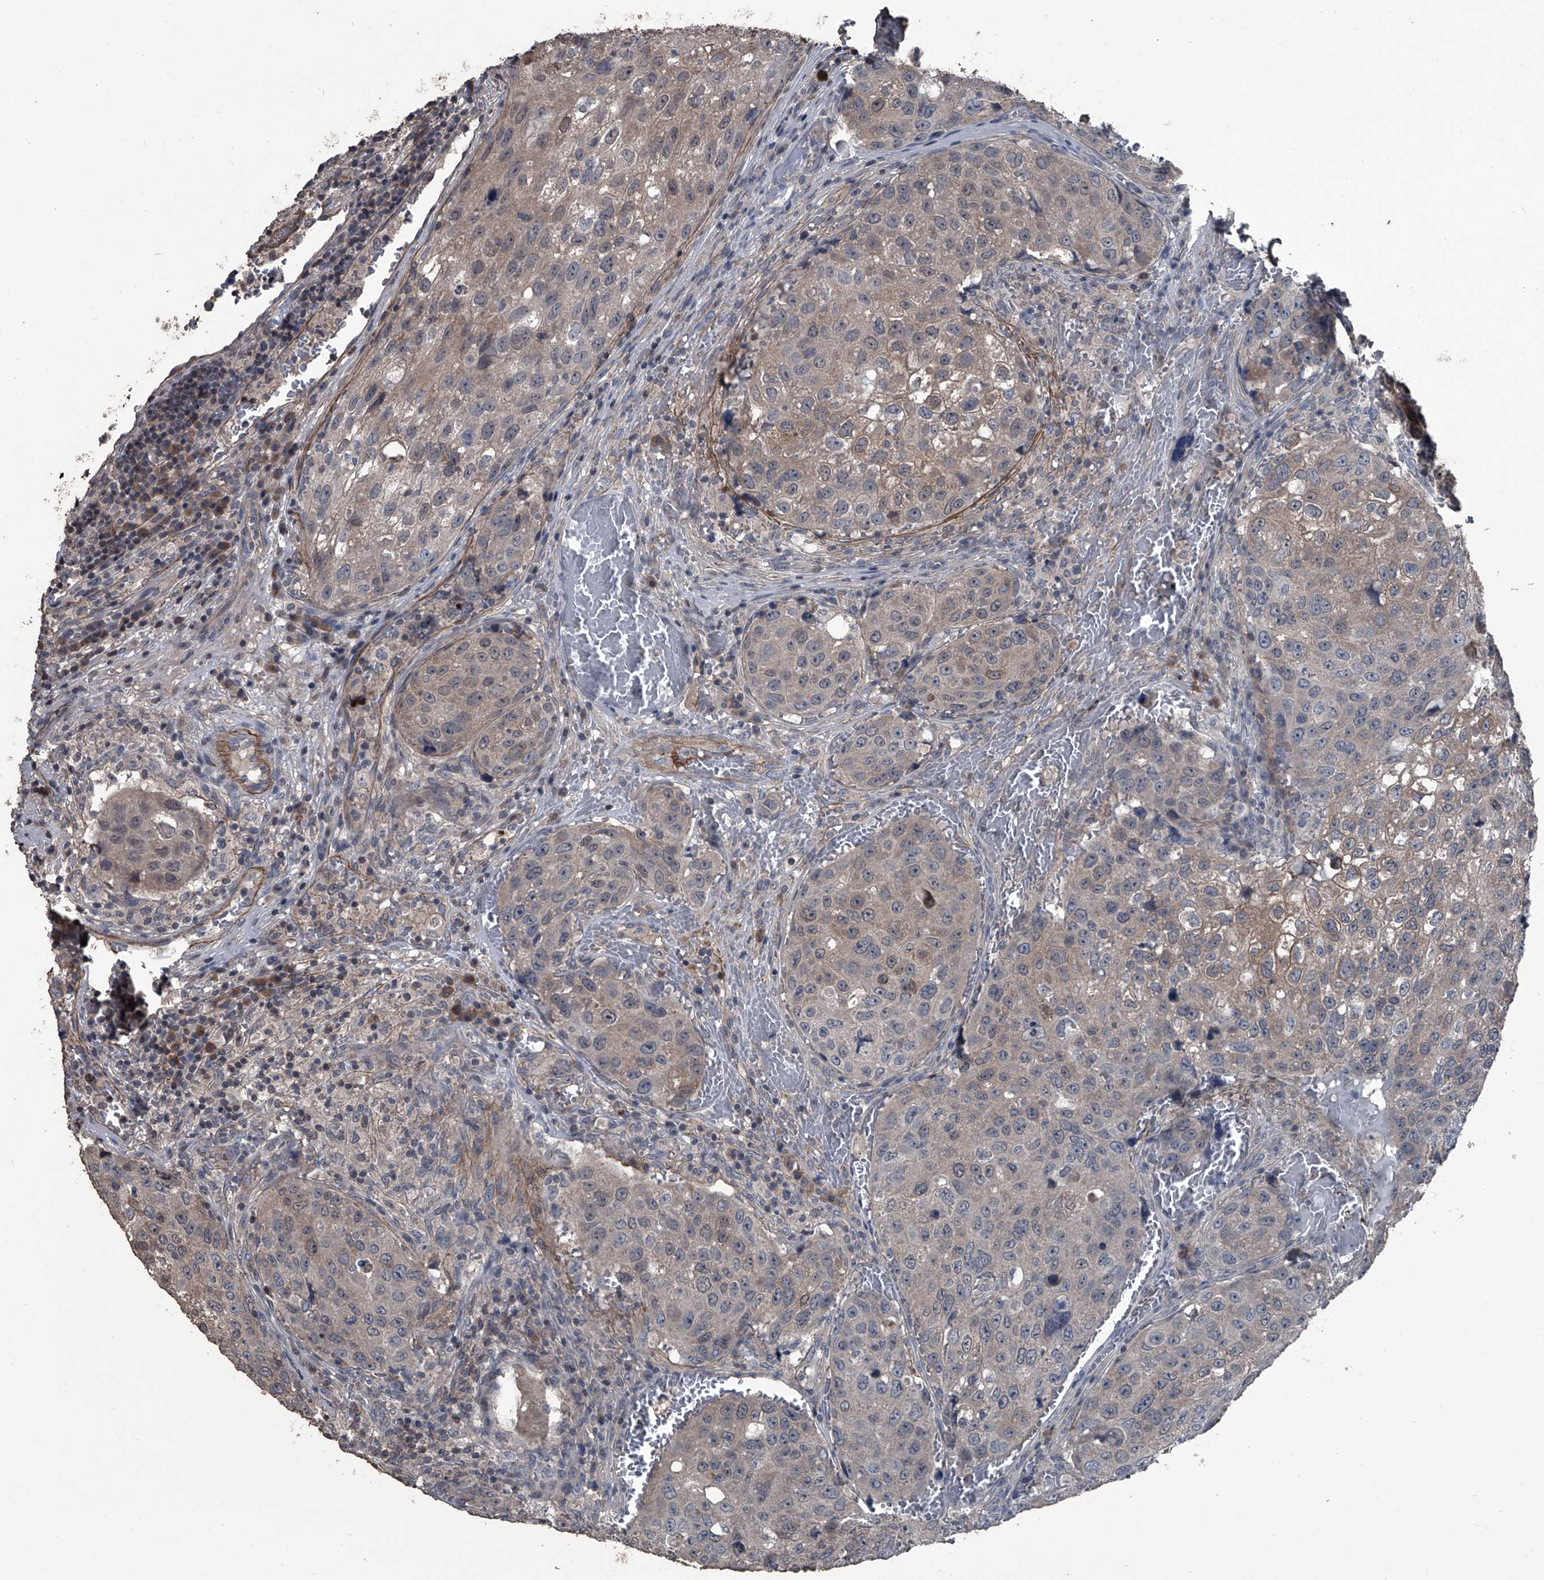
{"staining": {"intensity": "weak", "quantity": "25%-75%", "location": "cytoplasmic/membranous"}, "tissue": "urothelial cancer", "cell_type": "Tumor cells", "image_type": "cancer", "snomed": [{"axis": "morphology", "description": "Urothelial carcinoma, High grade"}, {"axis": "topography", "description": "Lymph node"}, {"axis": "topography", "description": "Urinary bladder"}], "caption": "Urothelial carcinoma (high-grade) stained for a protein reveals weak cytoplasmic/membranous positivity in tumor cells. Ihc stains the protein of interest in brown and the nuclei are stained blue.", "gene": "OARD1", "patient": {"sex": "male", "age": 51}}